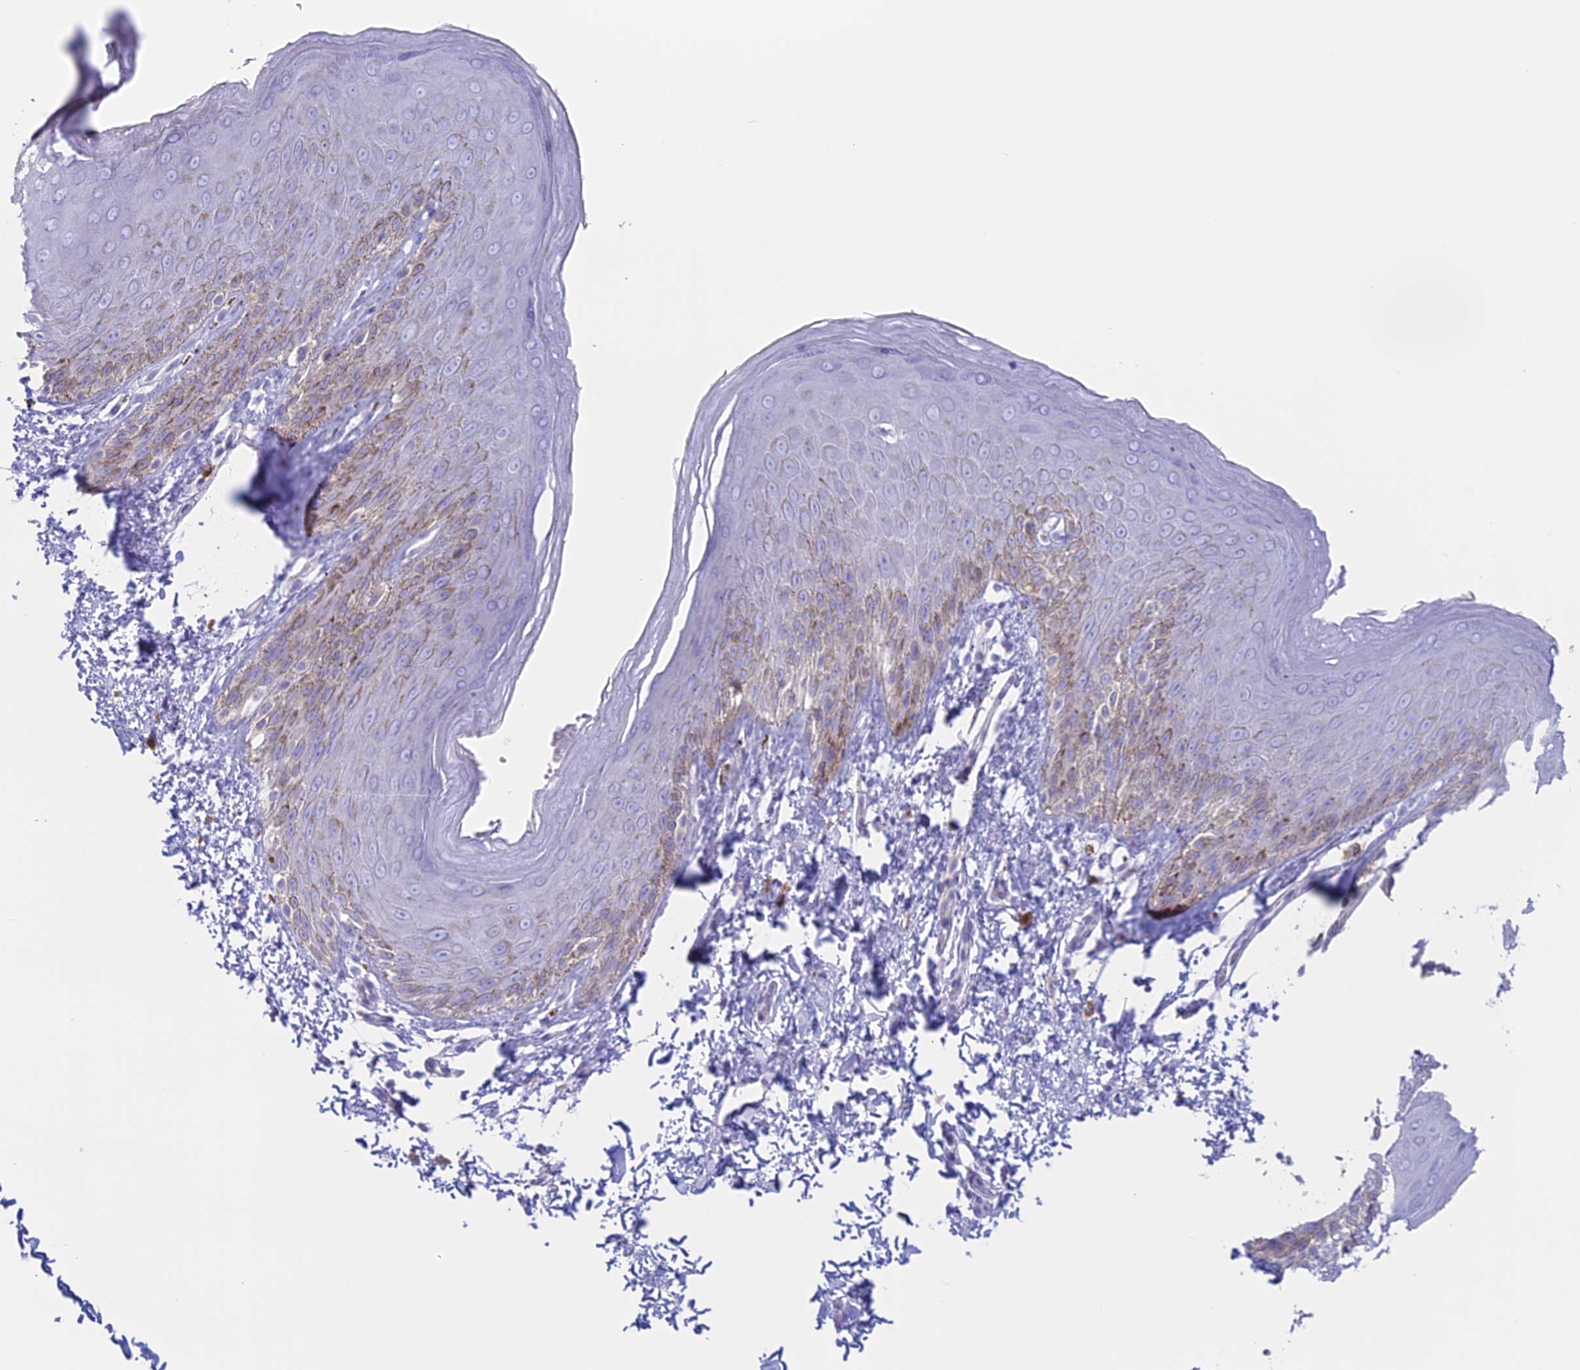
{"staining": {"intensity": "moderate", "quantity": "<25%", "location": "cytoplasmic/membranous"}, "tissue": "skin", "cell_type": "Epidermal cells", "image_type": "normal", "snomed": [{"axis": "morphology", "description": "Normal tissue, NOS"}, {"axis": "topography", "description": "Anal"}], "caption": "DAB immunohistochemical staining of unremarkable skin reveals moderate cytoplasmic/membranous protein positivity in approximately <25% of epidermal cells. The staining is performed using DAB (3,3'-diaminobenzidine) brown chromogen to label protein expression. The nuclei are counter-stained blue using hematoxylin.", "gene": "RP1", "patient": {"sex": "male", "age": 44}}